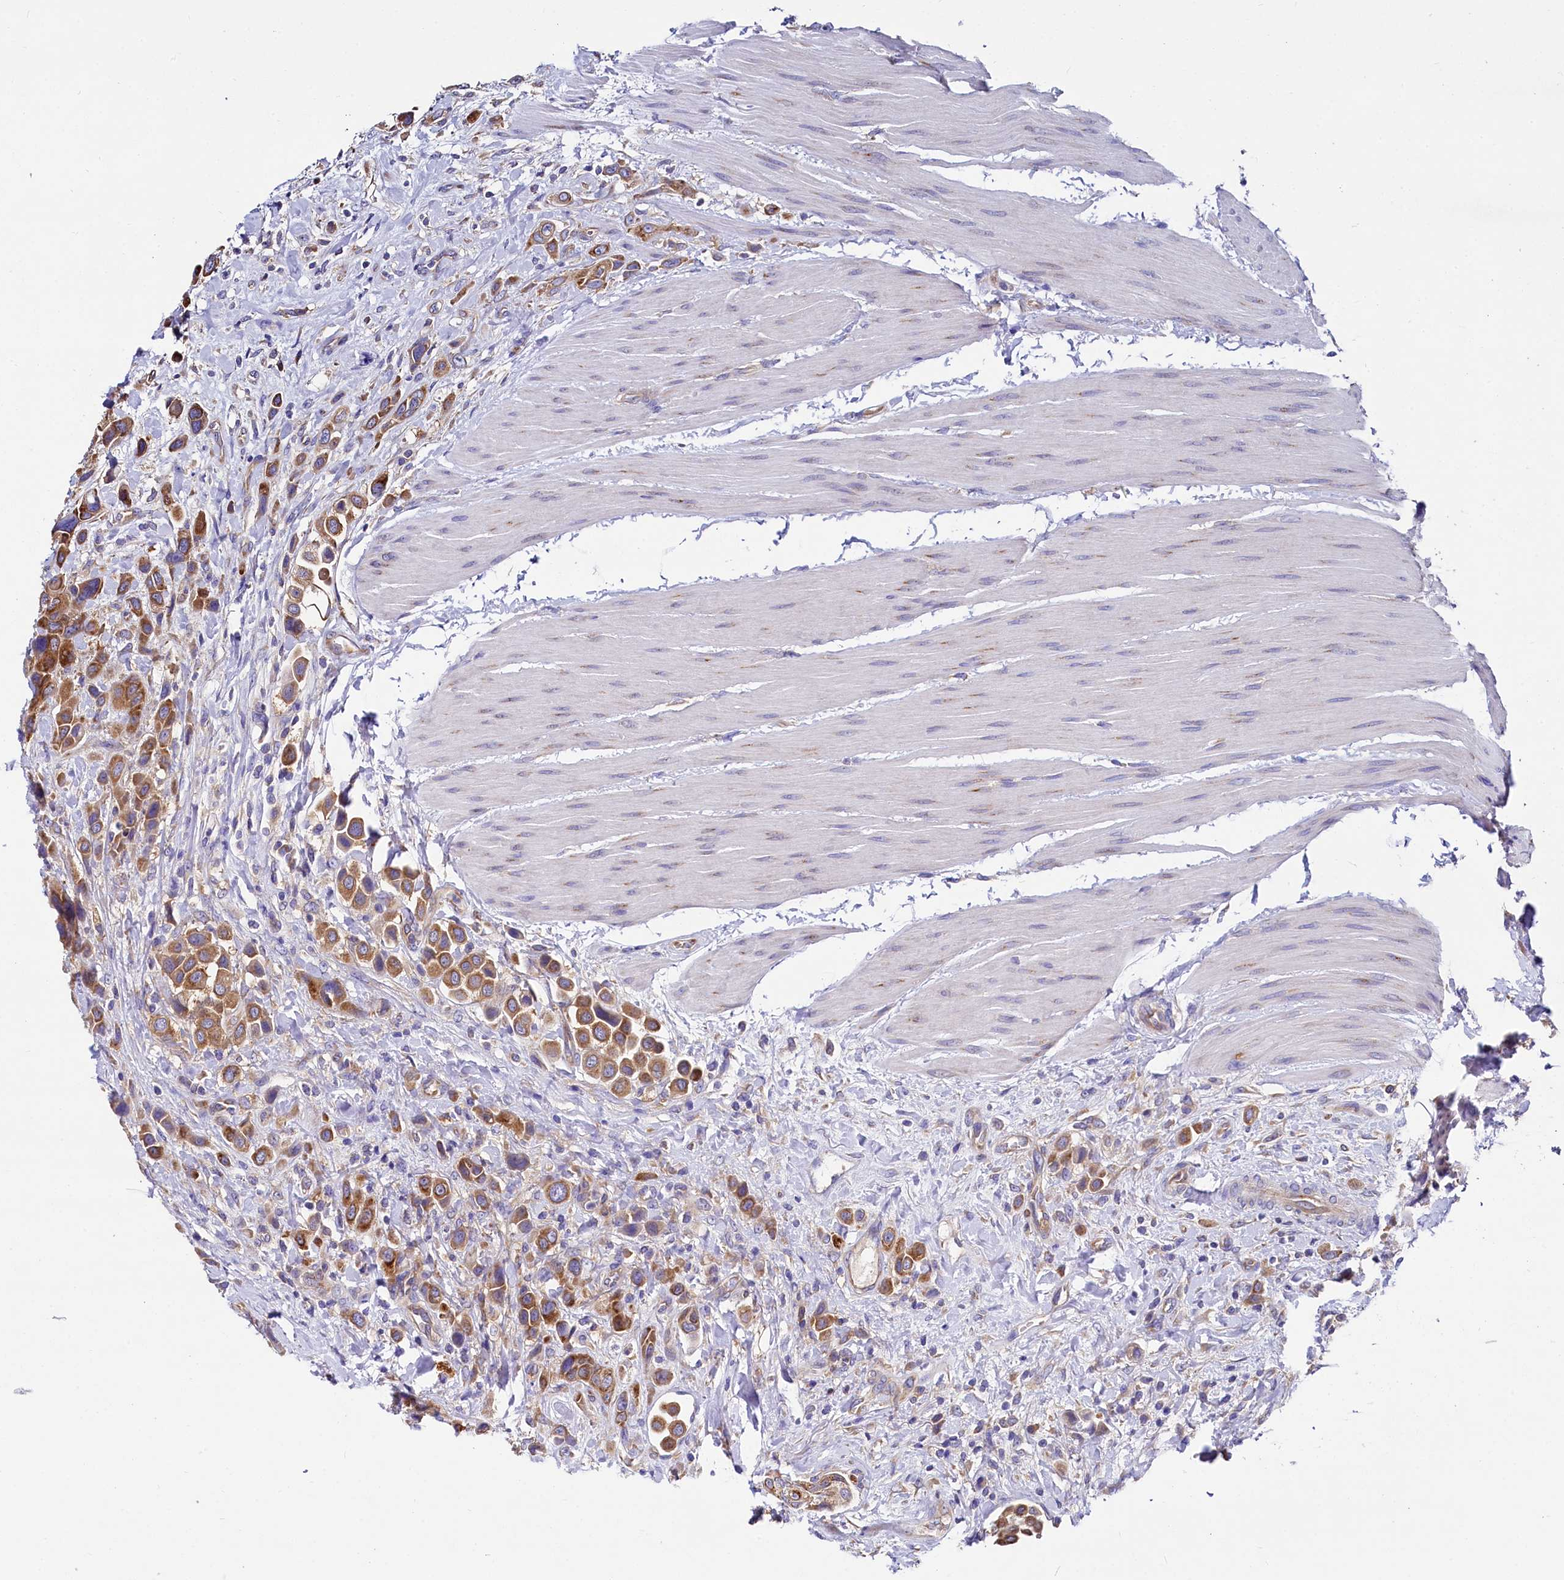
{"staining": {"intensity": "strong", "quantity": ">75%", "location": "cytoplasmic/membranous"}, "tissue": "urothelial cancer", "cell_type": "Tumor cells", "image_type": "cancer", "snomed": [{"axis": "morphology", "description": "Urothelial carcinoma, High grade"}, {"axis": "topography", "description": "Urinary bladder"}], "caption": "Urothelial carcinoma (high-grade) tissue demonstrates strong cytoplasmic/membranous expression in approximately >75% of tumor cells, visualized by immunohistochemistry.", "gene": "QARS1", "patient": {"sex": "male", "age": 50}}